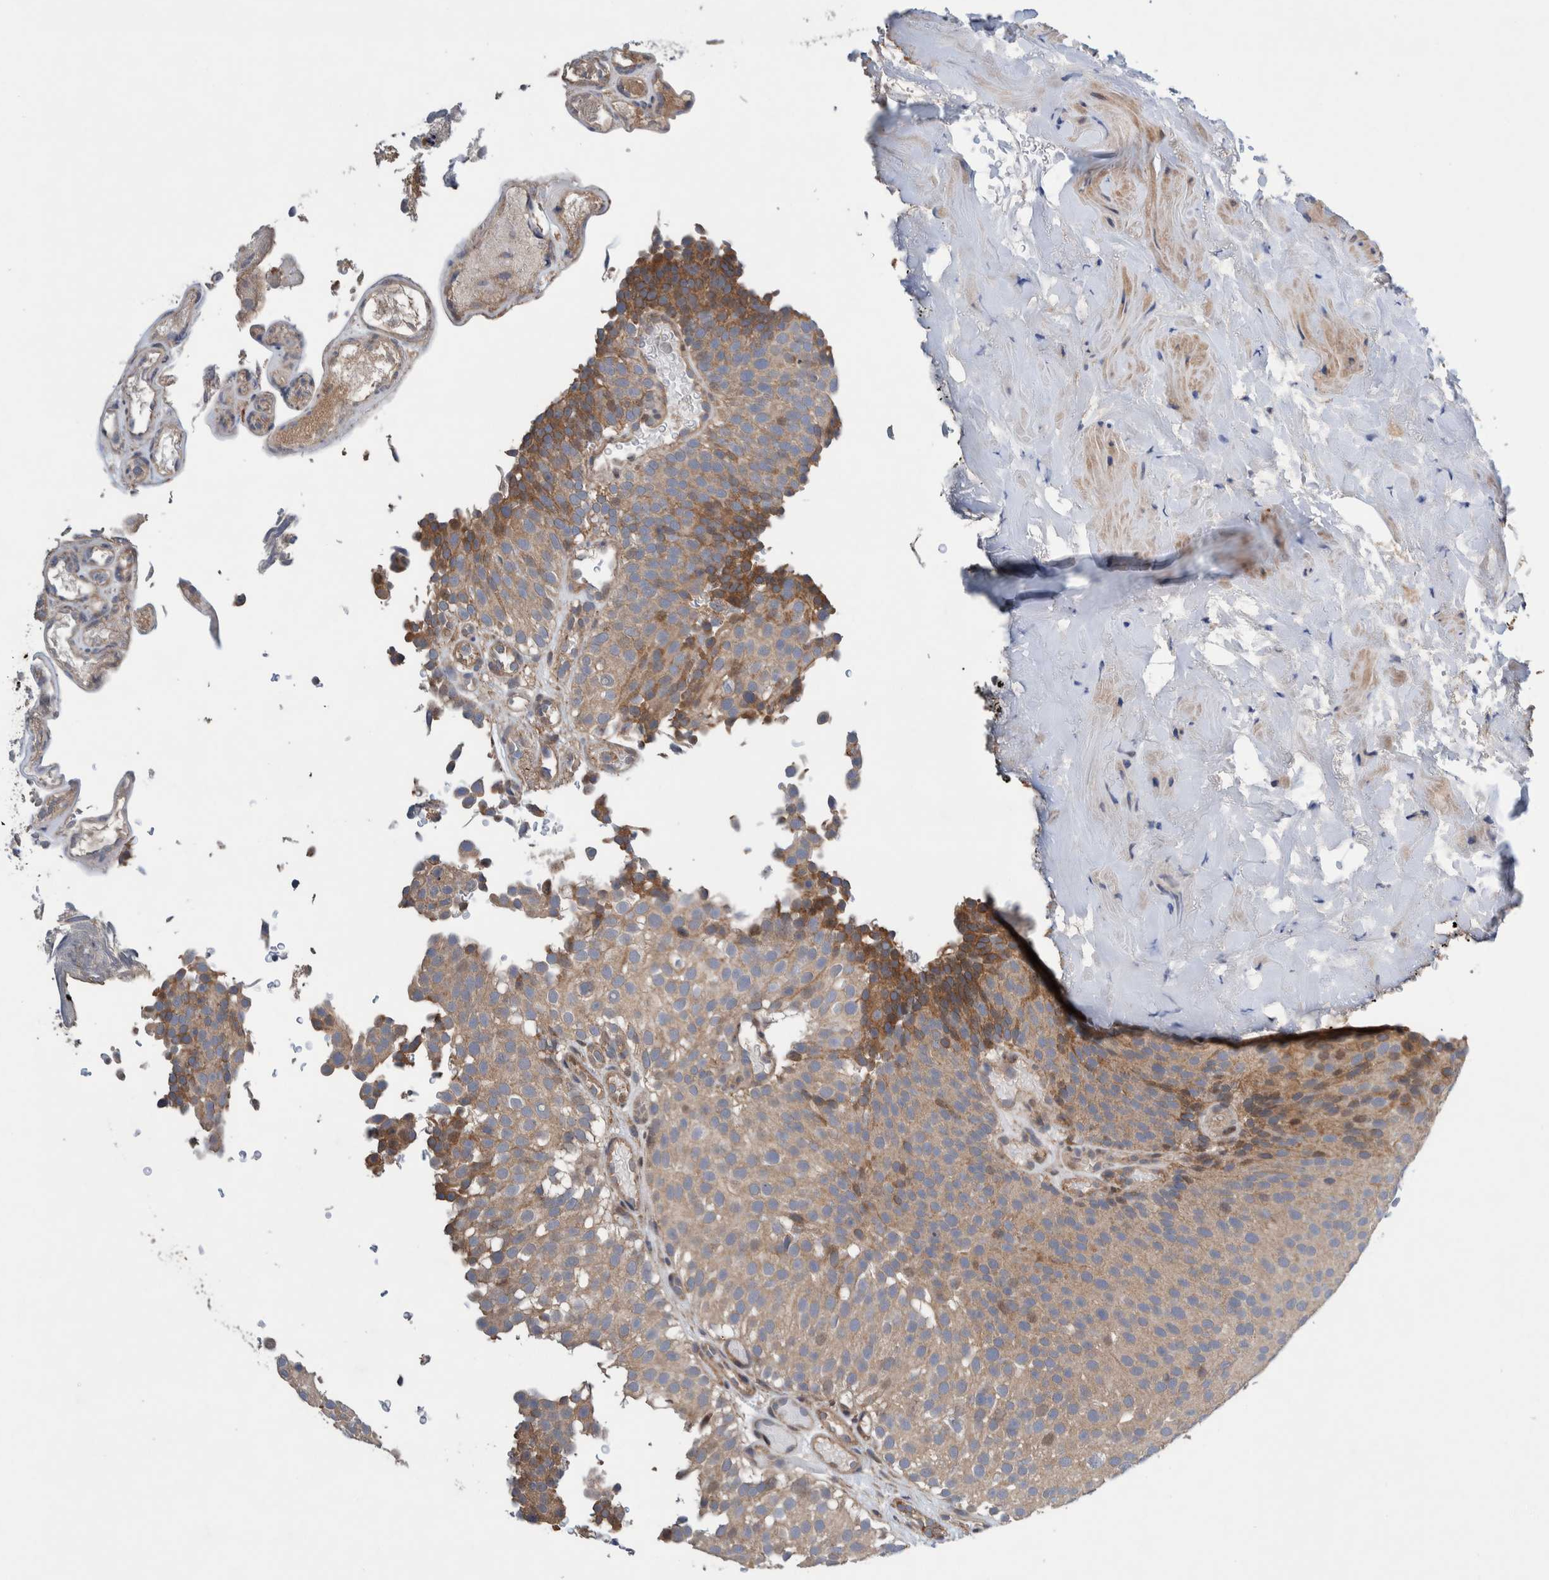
{"staining": {"intensity": "moderate", "quantity": "<25%", "location": "cytoplasmic/membranous"}, "tissue": "urothelial cancer", "cell_type": "Tumor cells", "image_type": "cancer", "snomed": [{"axis": "morphology", "description": "Urothelial carcinoma, Low grade"}, {"axis": "topography", "description": "Urinary bladder"}], "caption": "Protein analysis of low-grade urothelial carcinoma tissue reveals moderate cytoplasmic/membranous staining in about <25% of tumor cells.", "gene": "PIK3R6", "patient": {"sex": "male", "age": 78}}